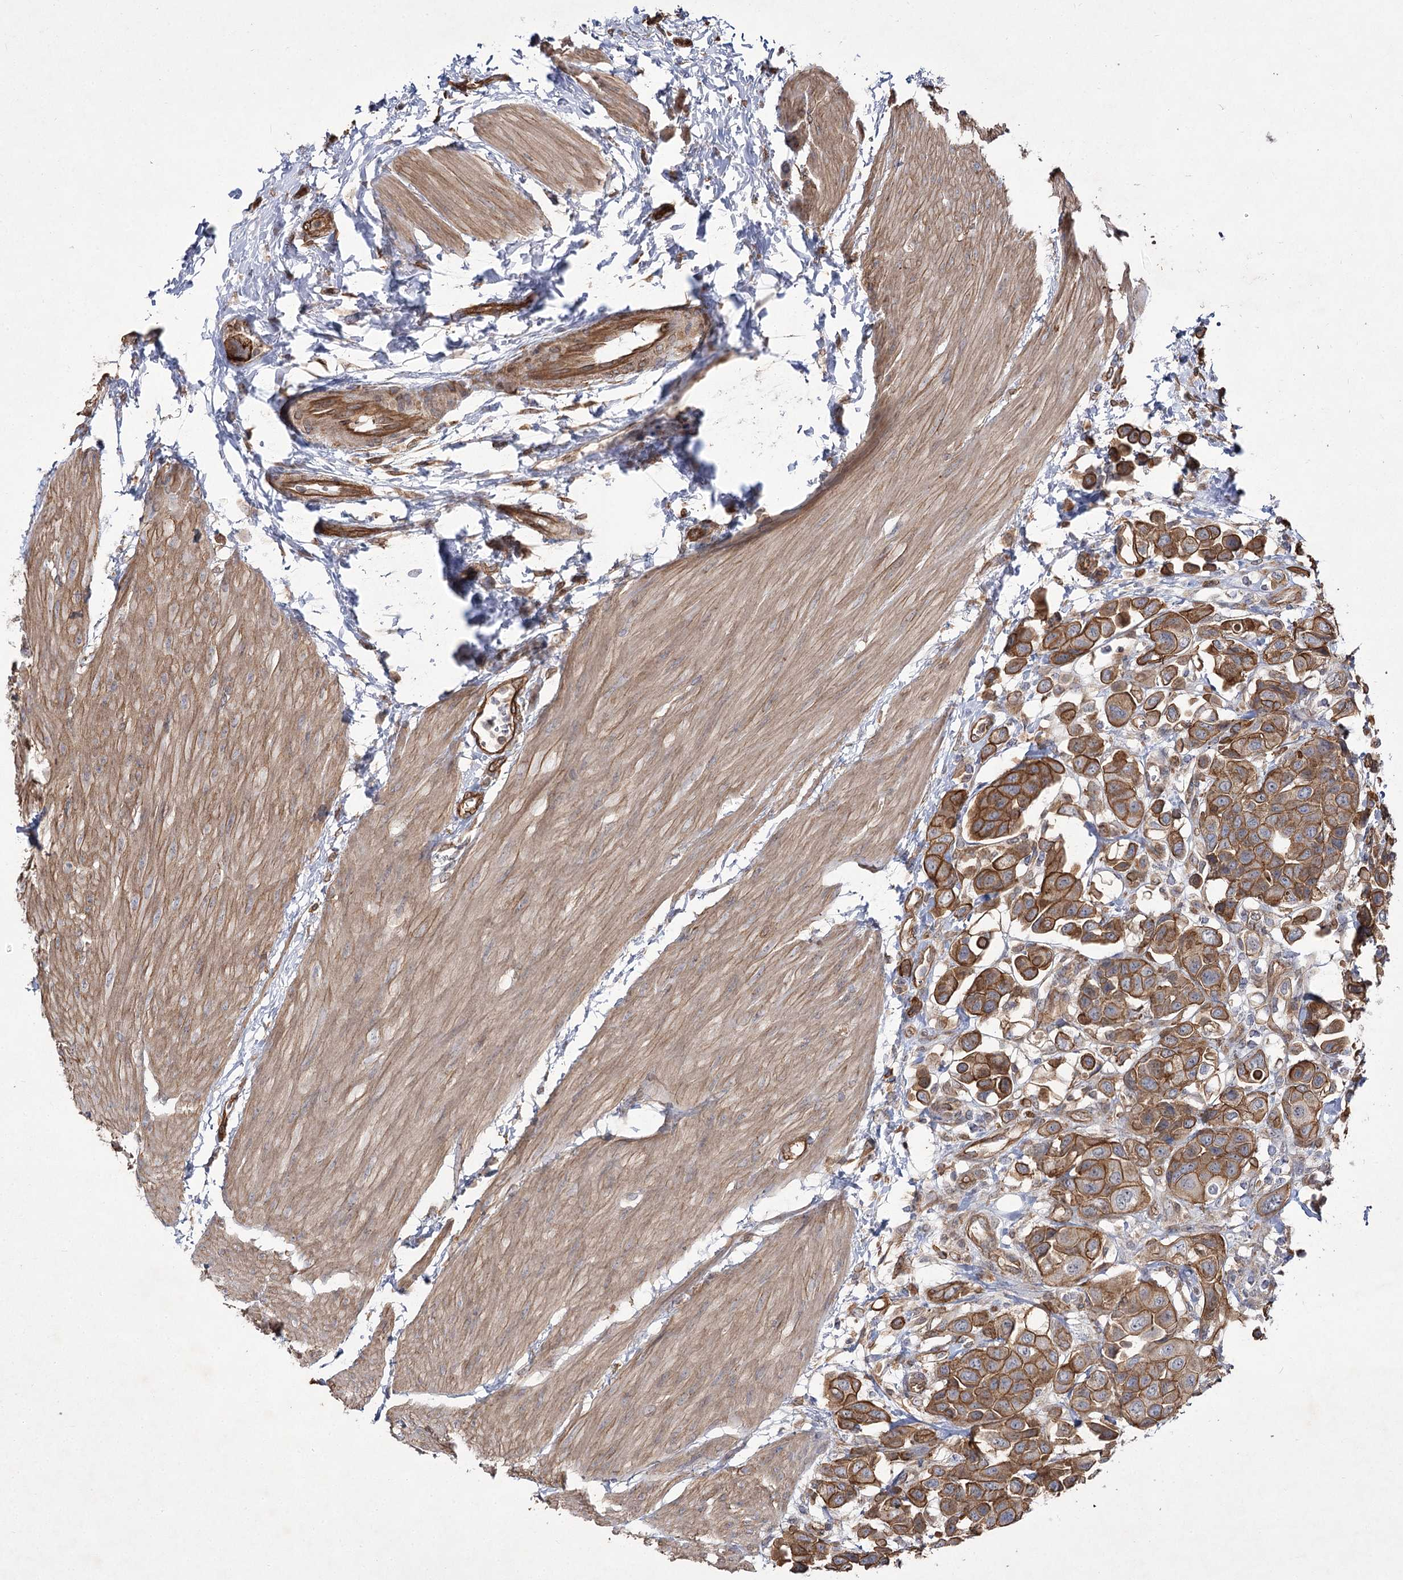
{"staining": {"intensity": "strong", "quantity": ">75%", "location": "cytoplasmic/membranous"}, "tissue": "urothelial cancer", "cell_type": "Tumor cells", "image_type": "cancer", "snomed": [{"axis": "morphology", "description": "Urothelial carcinoma, High grade"}, {"axis": "topography", "description": "Urinary bladder"}], "caption": "Immunohistochemical staining of human high-grade urothelial carcinoma demonstrates strong cytoplasmic/membranous protein staining in approximately >75% of tumor cells. Using DAB (brown) and hematoxylin (blue) stains, captured at high magnification using brightfield microscopy.", "gene": "SH3BP5L", "patient": {"sex": "male", "age": 50}}